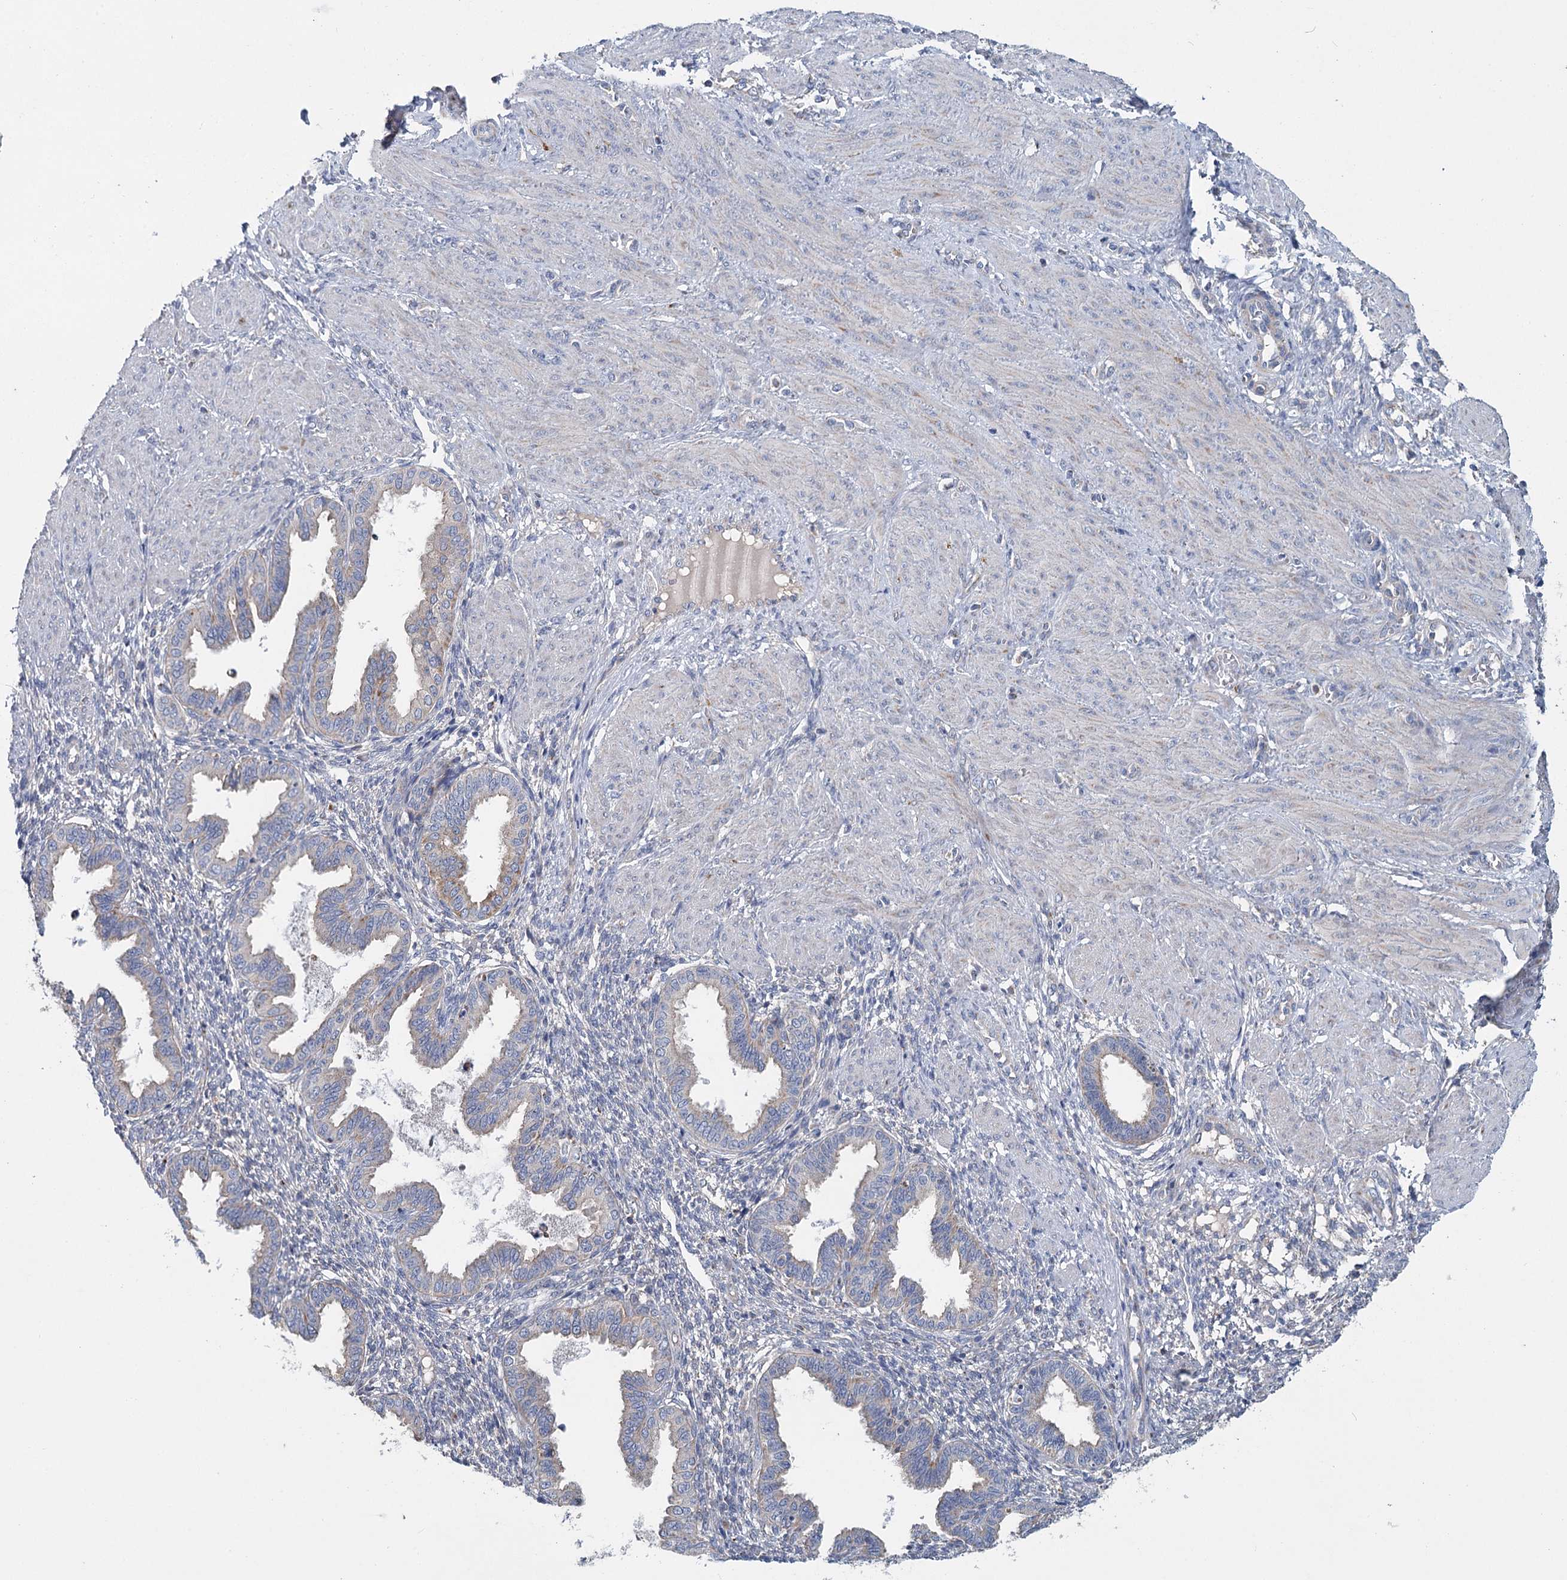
{"staining": {"intensity": "negative", "quantity": "none", "location": "none"}, "tissue": "endometrium", "cell_type": "Cells in endometrial stroma", "image_type": "normal", "snomed": [{"axis": "morphology", "description": "Normal tissue, NOS"}, {"axis": "topography", "description": "Endometrium"}], "caption": "Cells in endometrial stroma show no significant protein expression in benign endometrium.", "gene": "ANKRD16", "patient": {"sex": "female", "age": 33}}